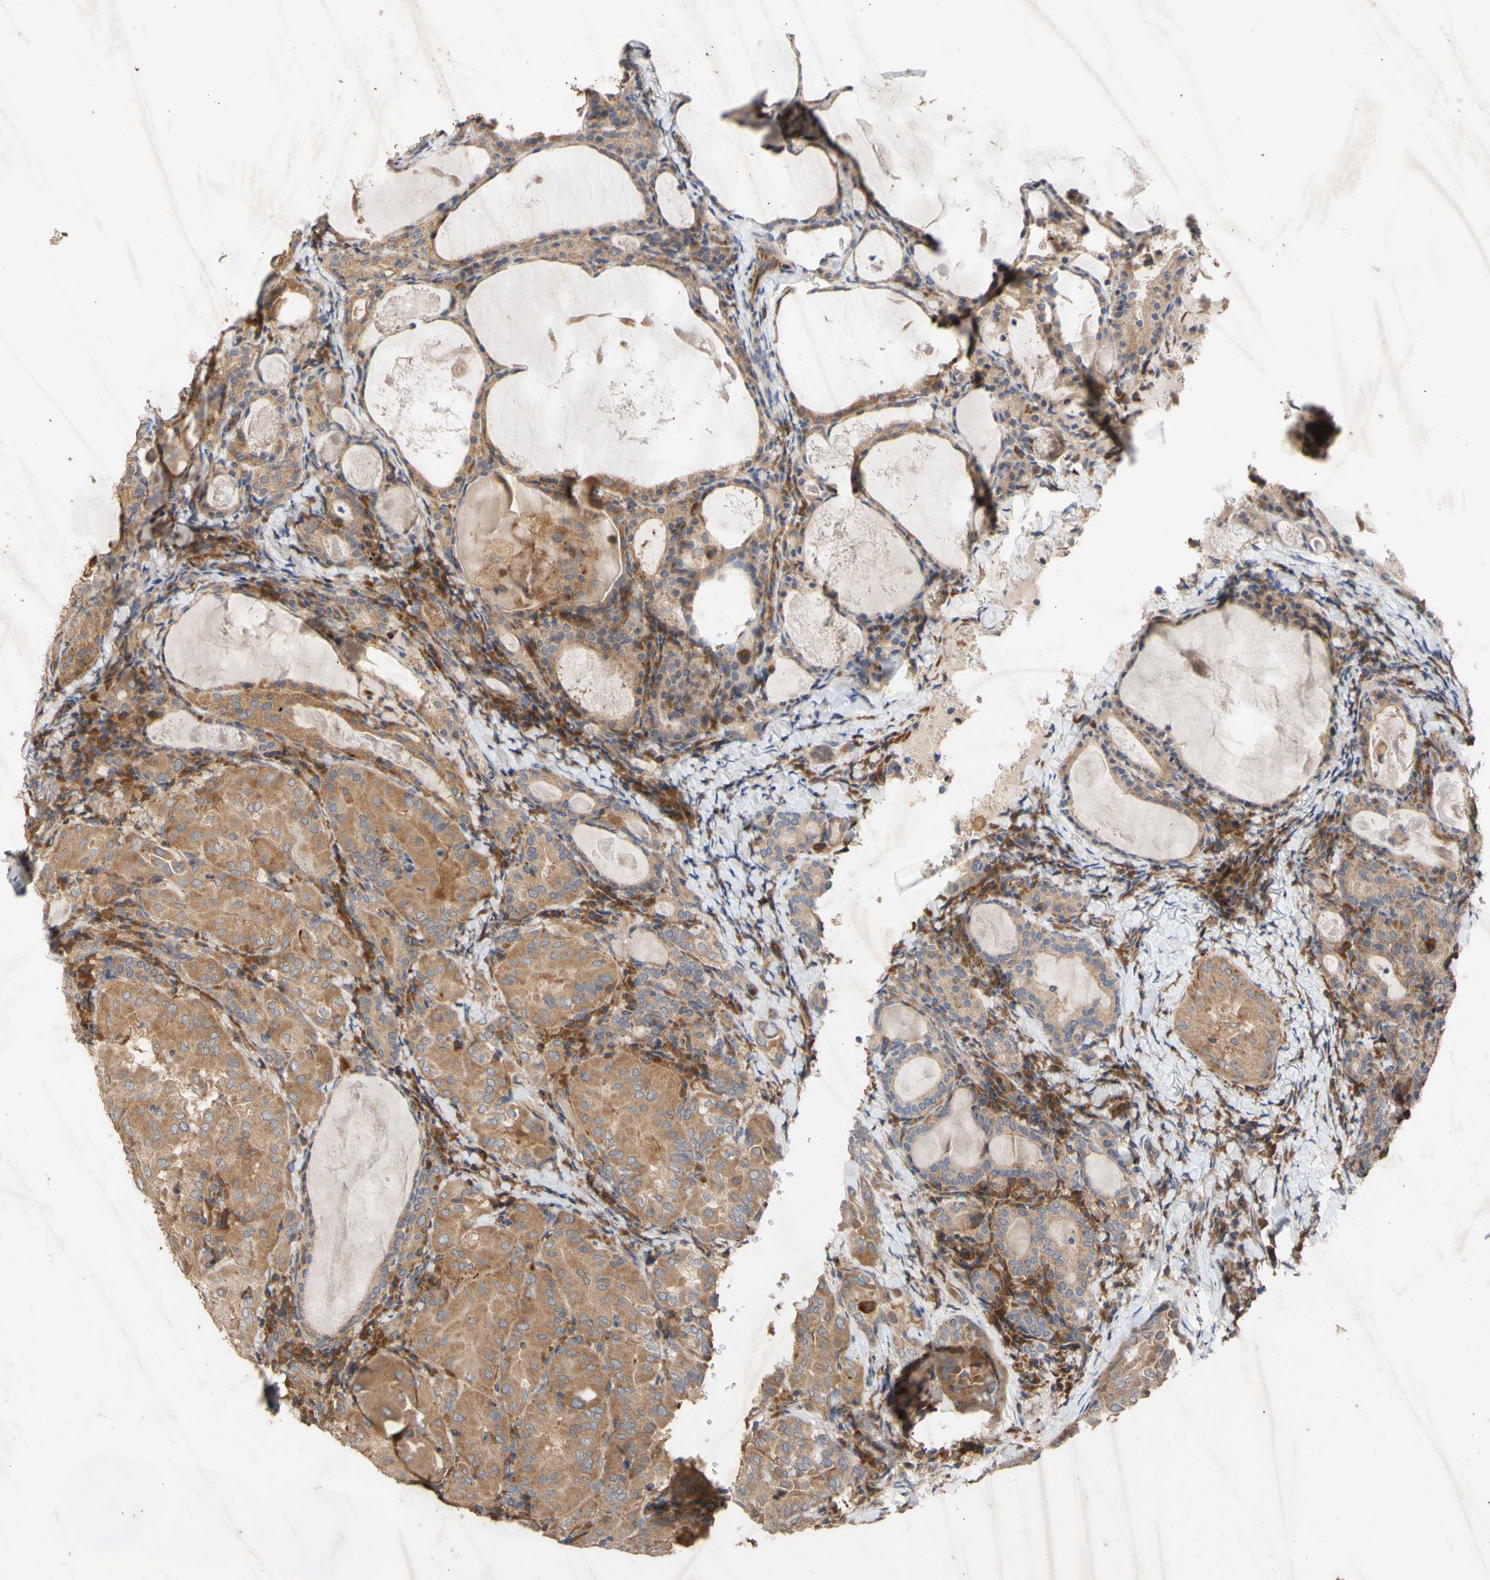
{"staining": {"intensity": "moderate", "quantity": ">75%", "location": "cytoplasmic/membranous"}, "tissue": "thyroid cancer", "cell_type": "Tumor cells", "image_type": "cancer", "snomed": [{"axis": "morphology", "description": "Papillary adenocarcinoma, NOS"}, {"axis": "topography", "description": "Thyroid gland"}], "caption": "Immunohistochemical staining of thyroid cancer exhibits medium levels of moderate cytoplasmic/membranous protein staining in about >75% of tumor cells.", "gene": "EIF2S3", "patient": {"sex": "female", "age": 42}}